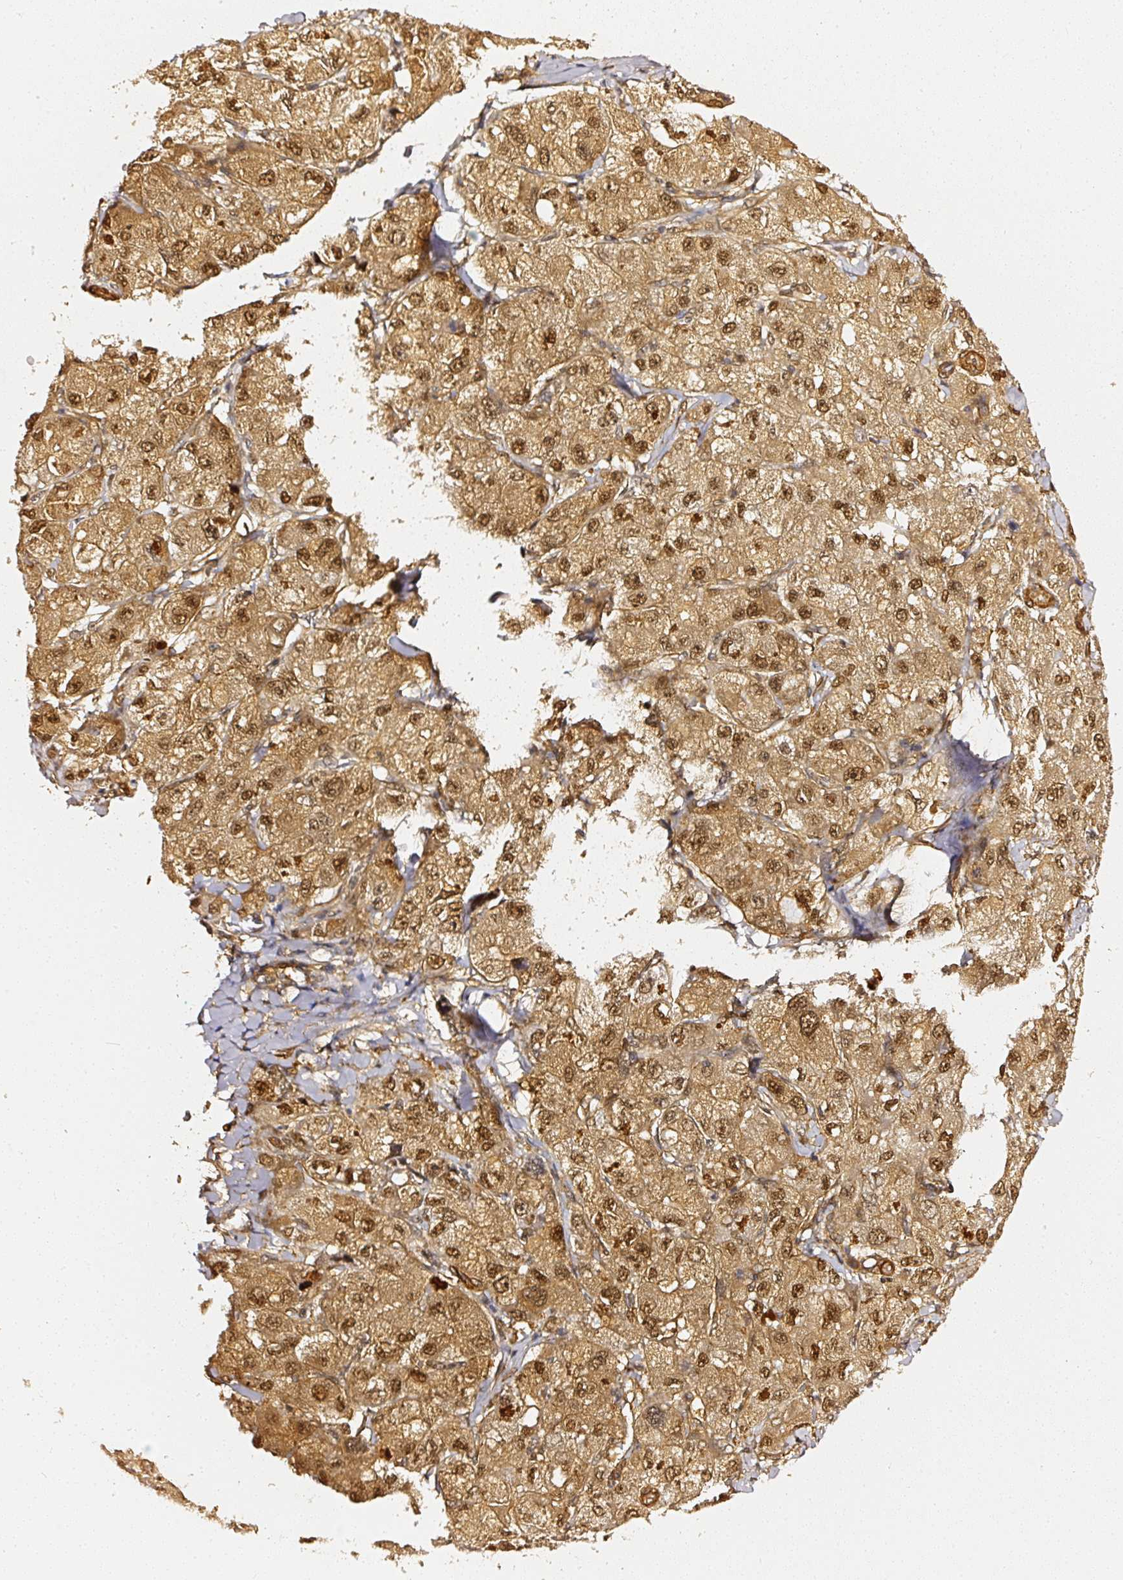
{"staining": {"intensity": "moderate", "quantity": ">75%", "location": "cytoplasmic/membranous,nuclear"}, "tissue": "liver cancer", "cell_type": "Tumor cells", "image_type": "cancer", "snomed": [{"axis": "morphology", "description": "Carcinoma, Hepatocellular, NOS"}, {"axis": "topography", "description": "Liver"}], "caption": "This image exhibits IHC staining of liver cancer (hepatocellular carcinoma), with medium moderate cytoplasmic/membranous and nuclear positivity in about >75% of tumor cells.", "gene": "PSMD1", "patient": {"sex": "male", "age": 80}}